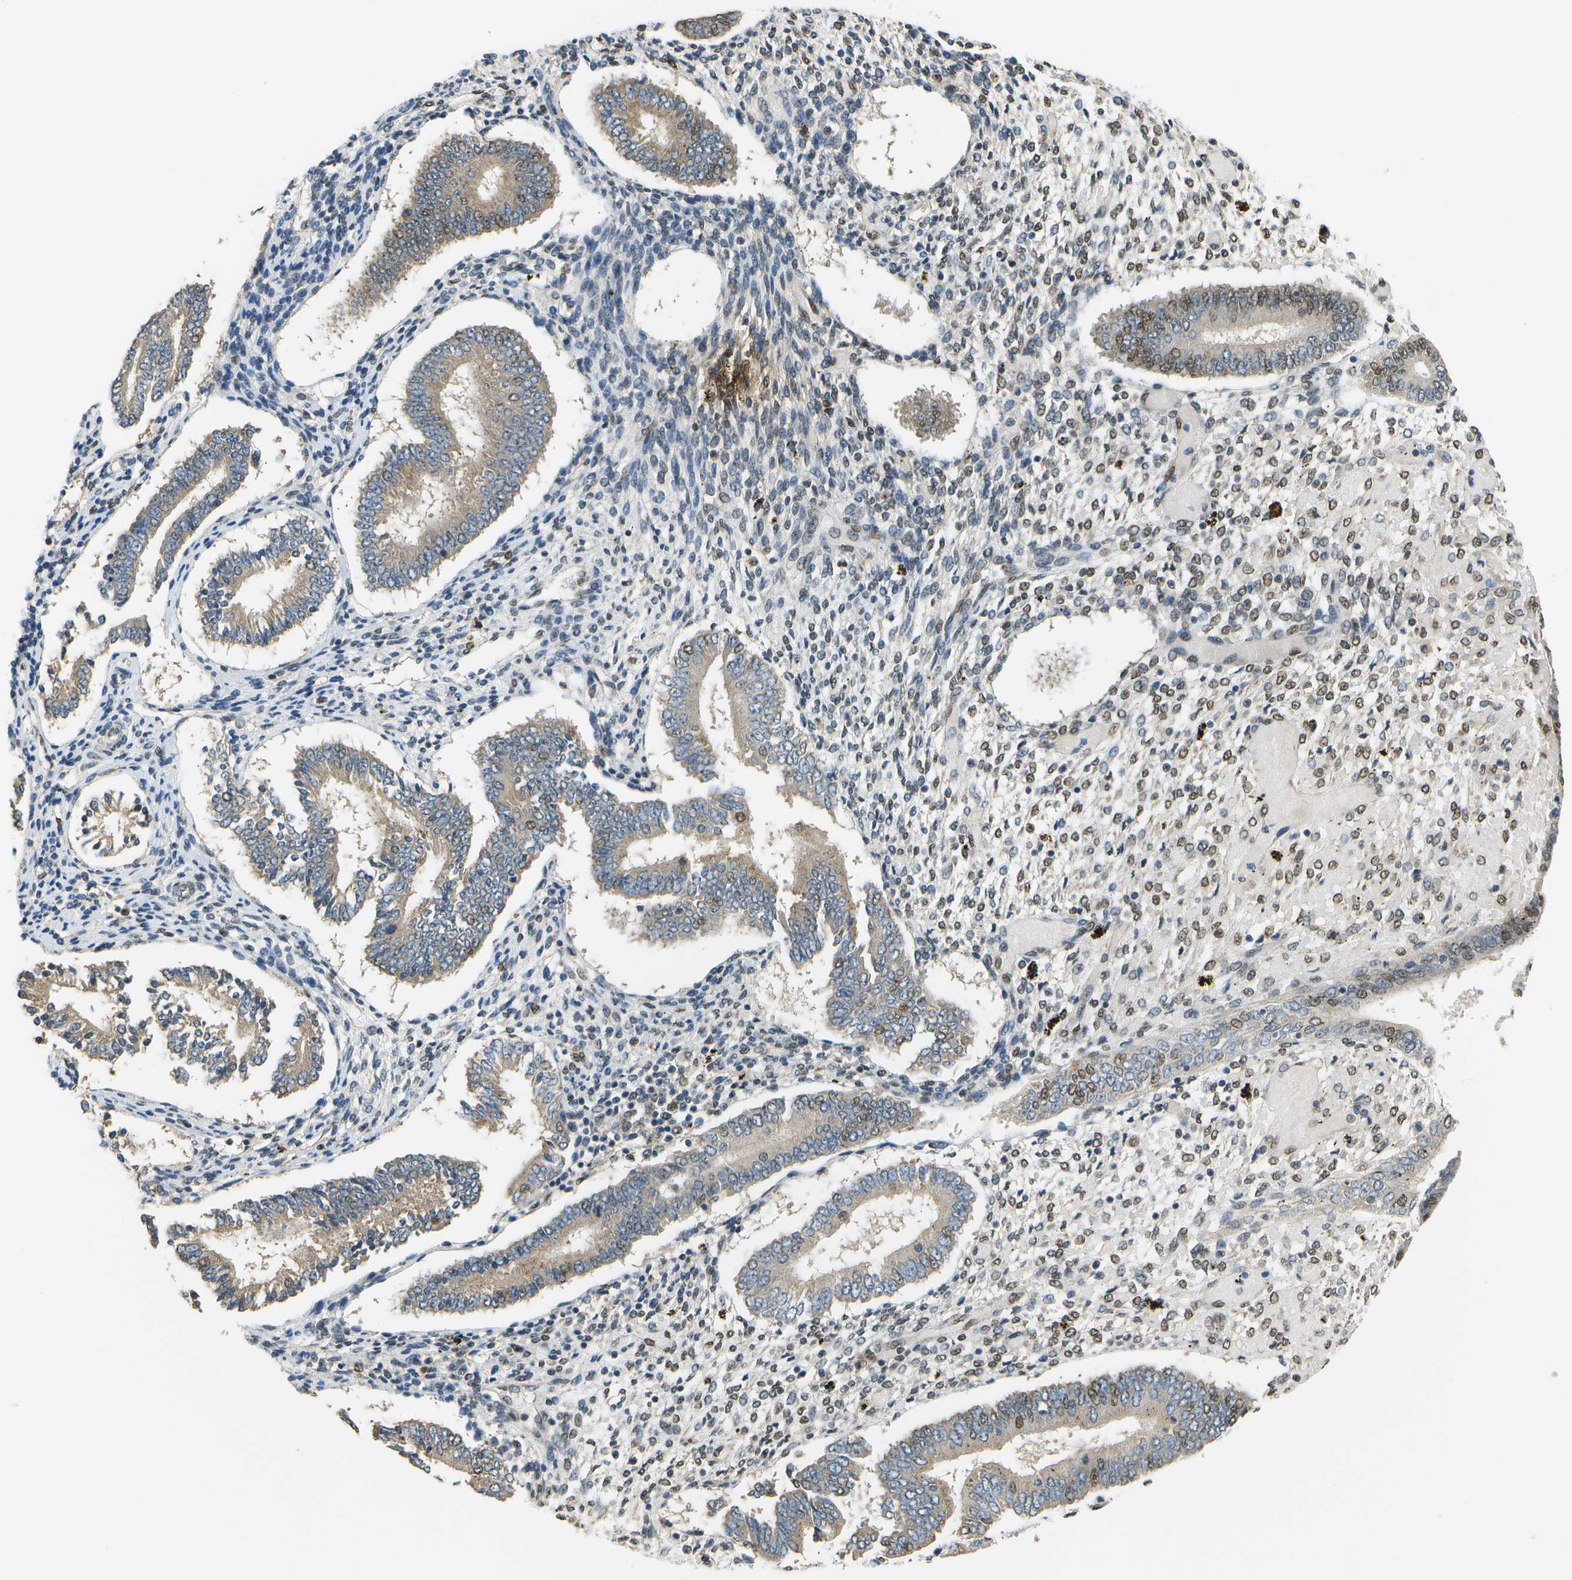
{"staining": {"intensity": "moderate", "quantity": "<25%", "location": "nuclear"}, "tissue": "endometrium", "cell_type": "Cells in endometrial stroma", "image_type": "normal", "snomed": [{"axis": "morphology", "description": "Normal tissue, NOS"}, {"axis": "topography", "description": "Endometrium"}], "caption": "Immunohistochemical staining of normal human endometrium demonstrates moderate nuclear protein staining in approximately <25% of cells in endometrial stroma. (DAB (3,3'-diaminobenzidine) IHC with brightfield microscopy, high magnification).", "gene": "ABL2", "patient": {"sex": "female", "age": 42}}